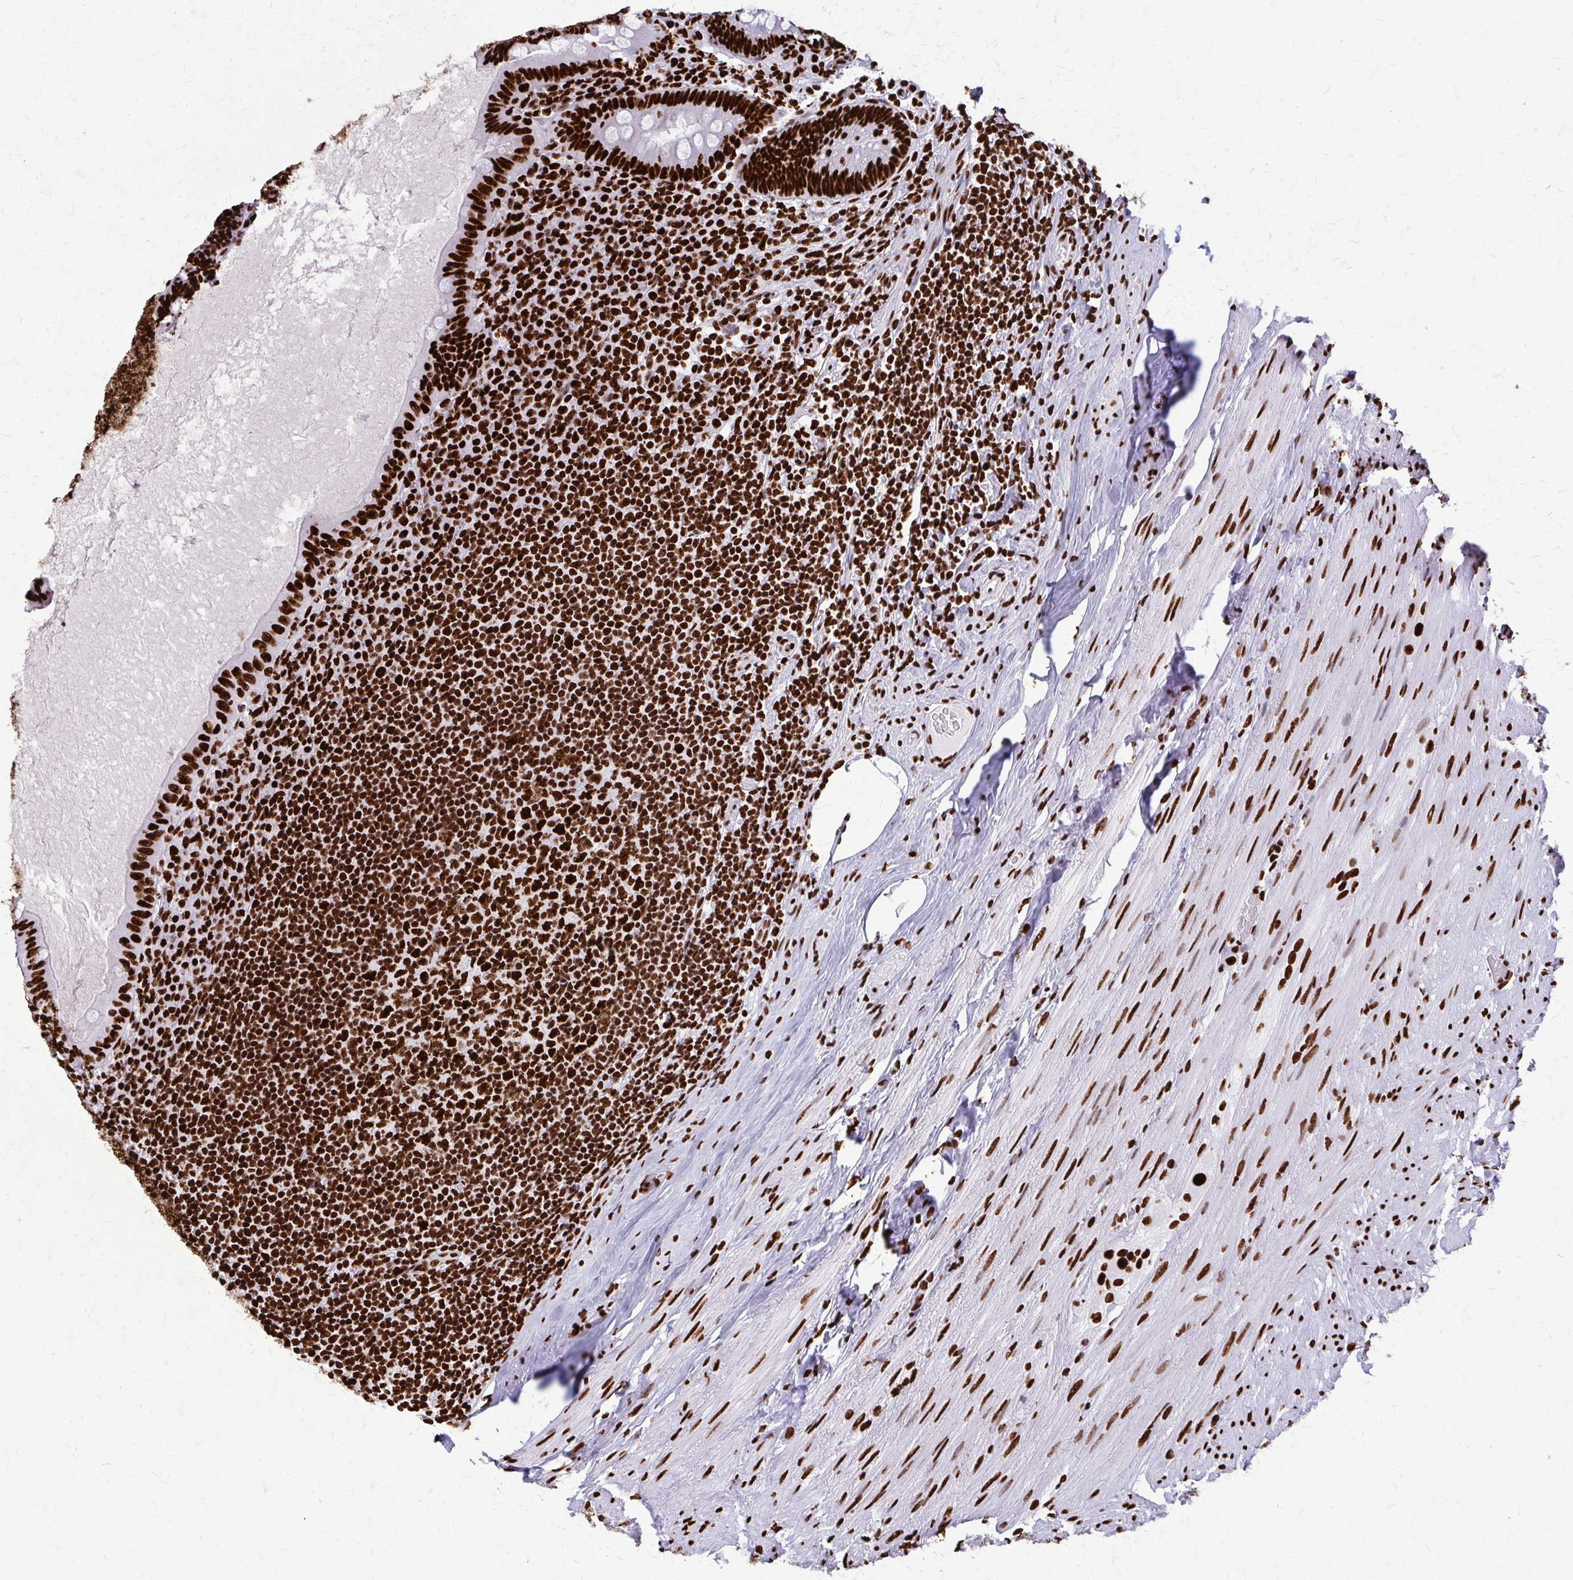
{"staining": {"intensity": "strong", "quantity": ">75%", "location": "nuclear"}, "tissue": "appendix", "cell_type": "Glandular cells", "image_type": "normal", "snomed": [{"axis": "morphology", "description": "Normal tissue, NOS"}, {"axis": "topography", "description": "Appendix"}], "caption": "IHC histopathology image of normal appendix: human appendix stained using immunohistochemistry reveals high levels of strong protein expression localized specifically in the nuclear of glandular cells, appearing as a nuclear brown color.", "gene": "SFPQ", "patient": {"sex": "male", "age": 71}}